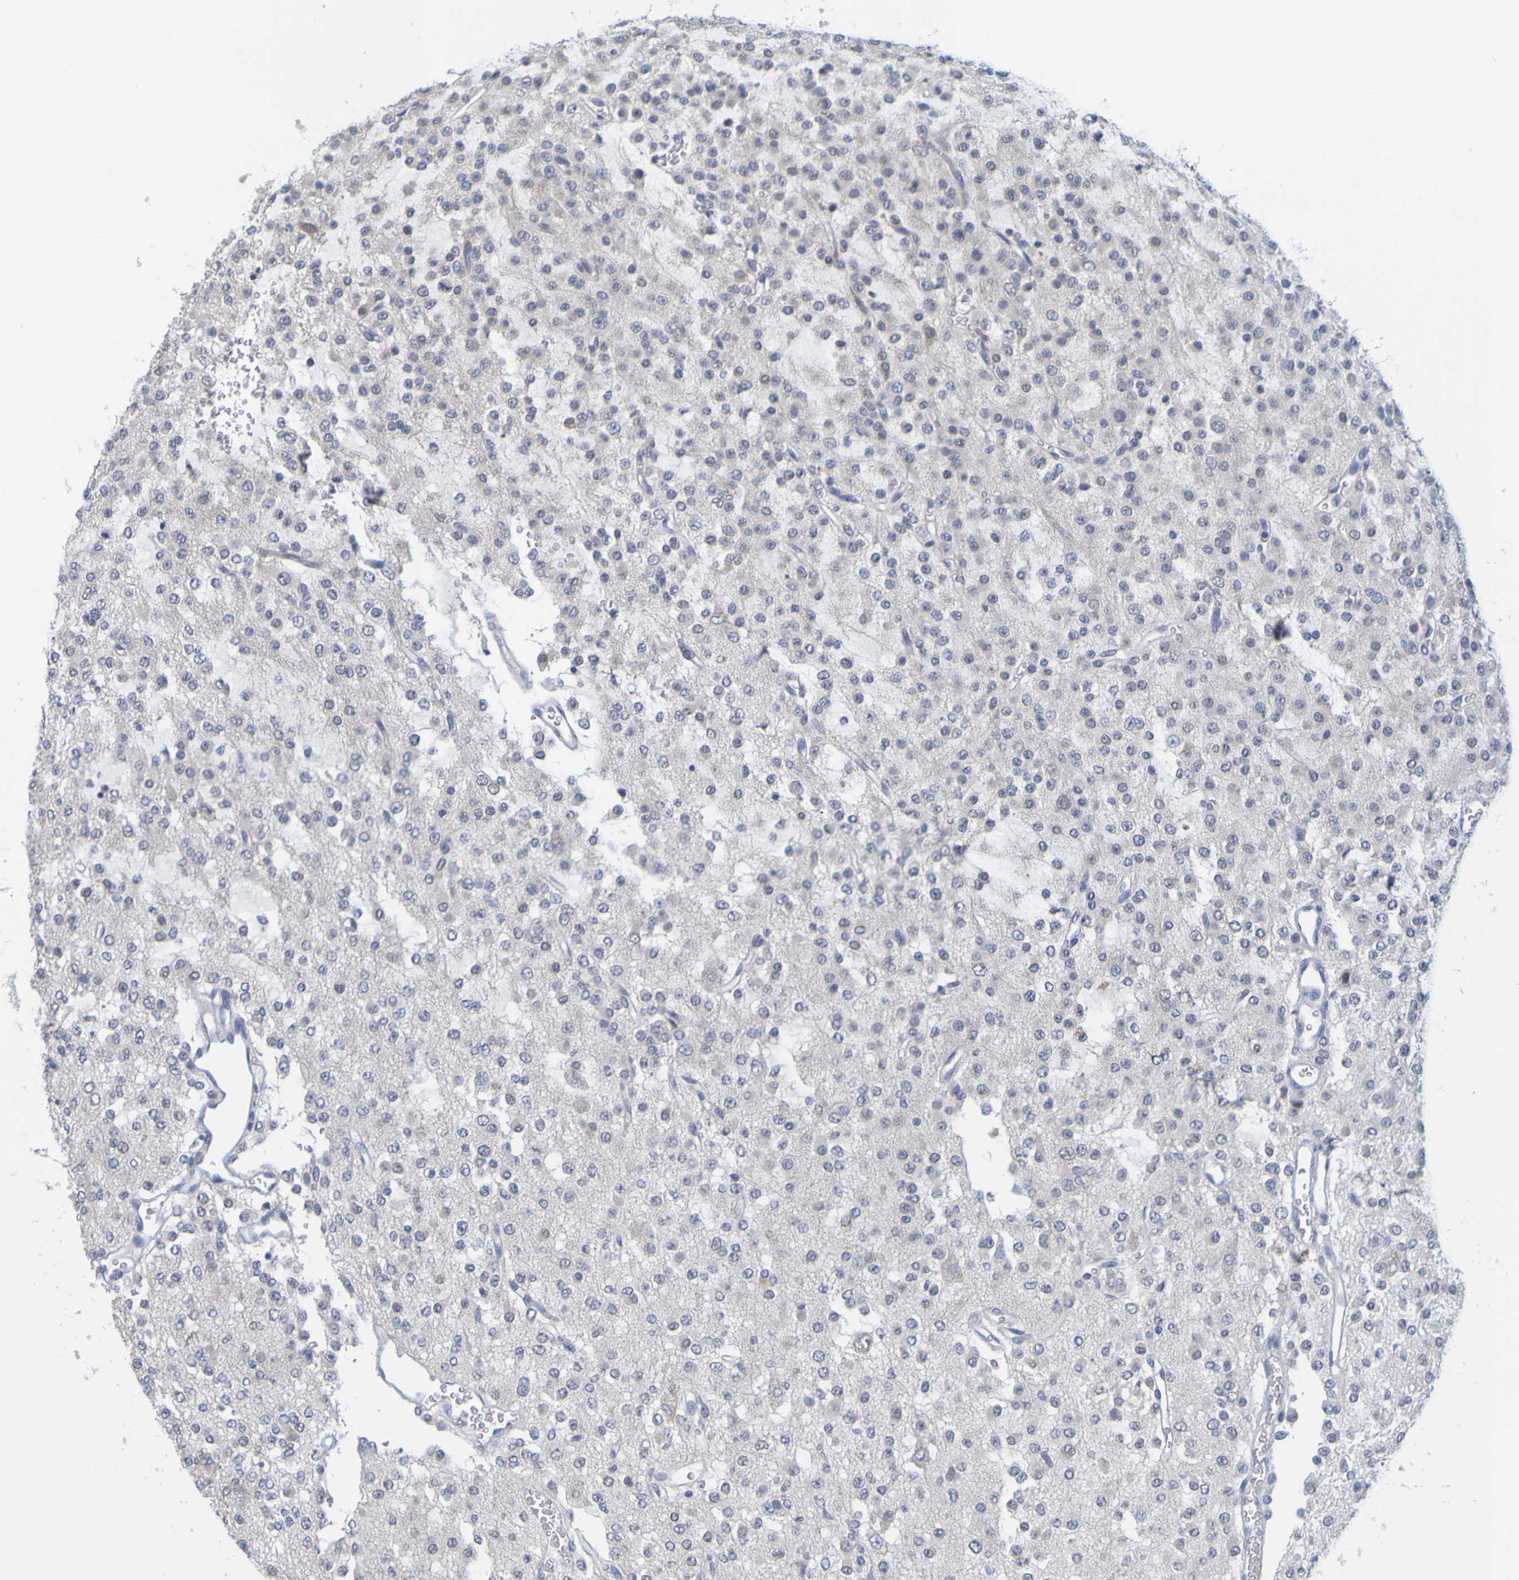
{"staining": {"intensity": "negative", "quantity": "none", "location": "none"}, "tissue": "glioma", "cell_type": "Tumor cells", "image_type": "cancer", "snomed": [{"axis": "morphology", "description": "Glioma, malignant, Low grade"}, {"axis": "topography", "description": "Brain"}], "caption": "This is an immunohistochemistry photomicrograph of malignant low-grade glioma. There is no expression in tumor cells.", "gene": "ENDOU", "patient": {"sex": "male", "age": 38}}